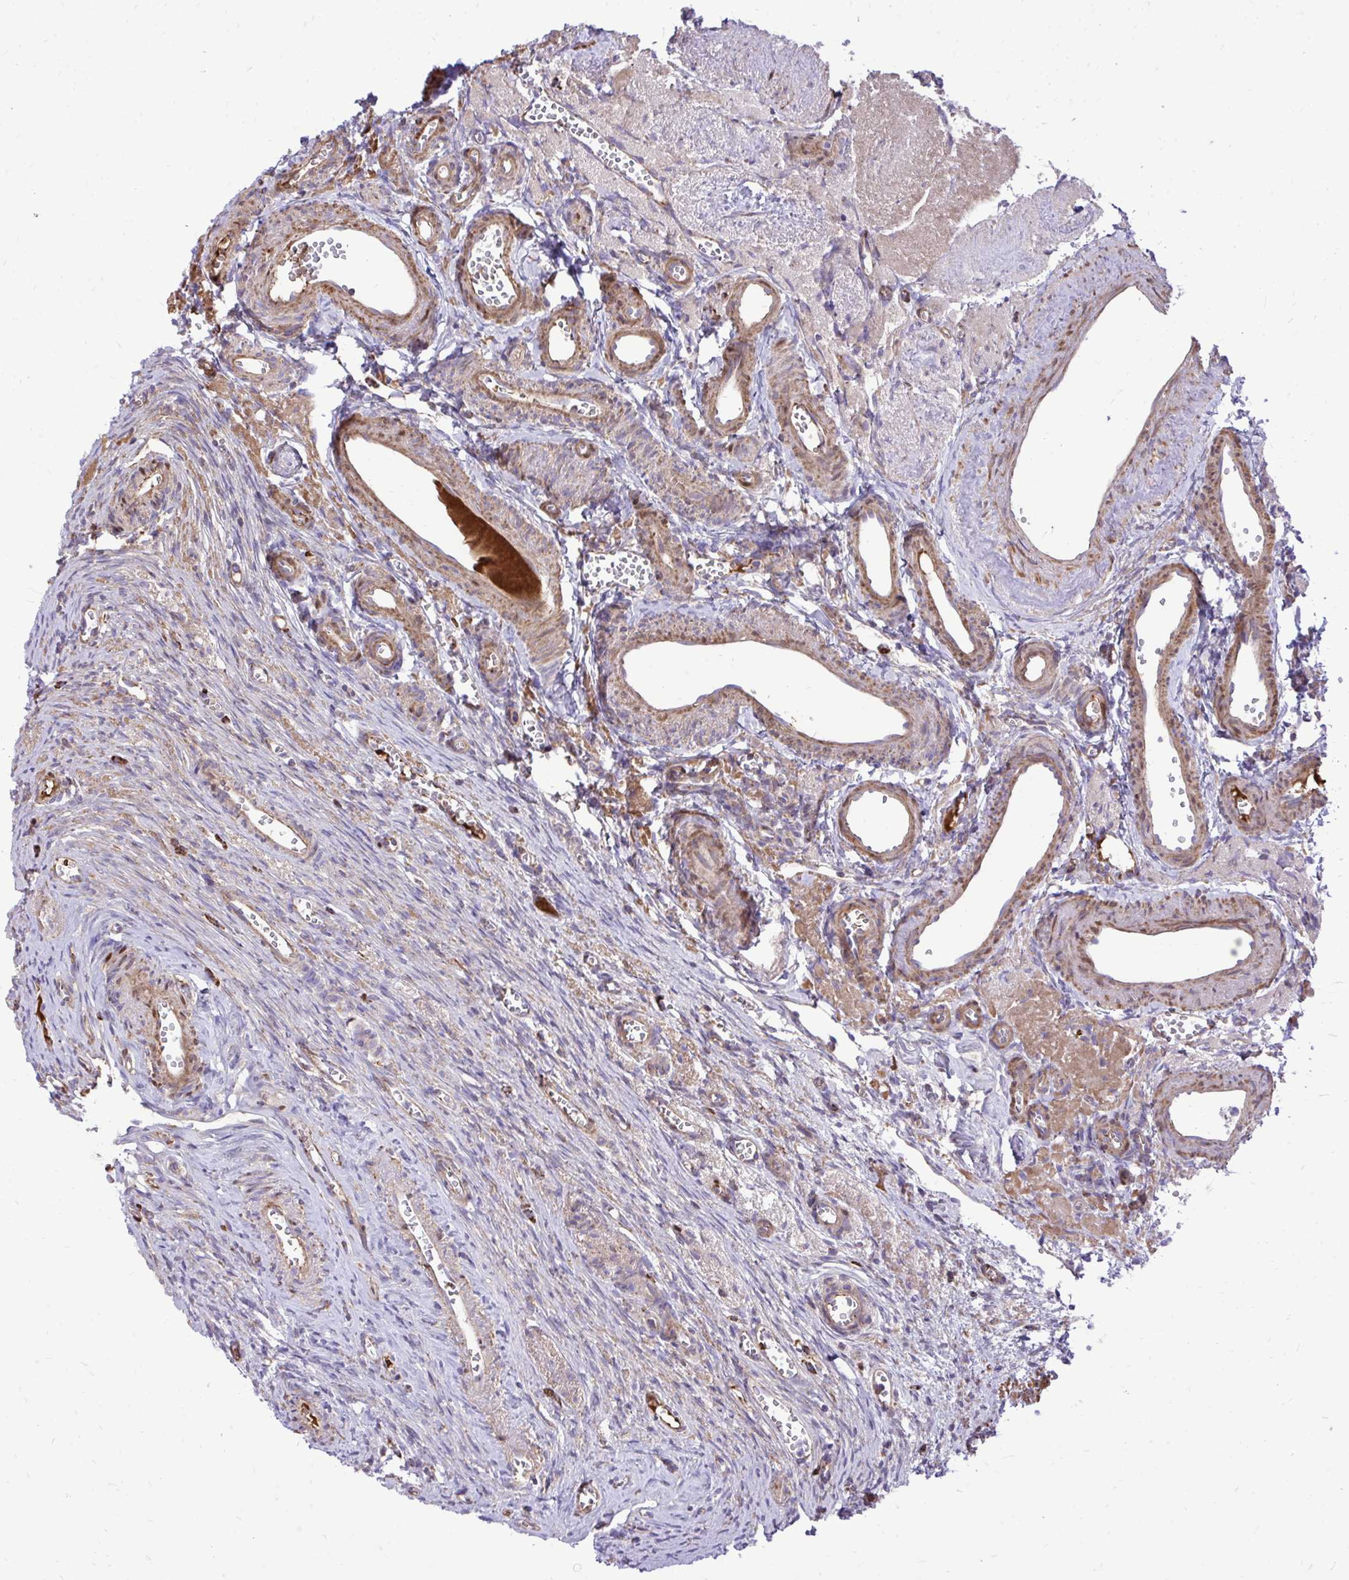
{"staining": {"intensity": "weak", "quantity": "<25%", "location": "cytoplasmic/membranous"}, "tissue": "ovary", "cell_type": "Ovarian stroma cells", "image_type": "normal", "snomed": [{"axis": "morphology", "description": "Normal tissue, NOS"}, {"axis": "topography", "description": "Ovary"}], "caption": "Immunohistochemistry (IHC) histopathology image of normal human ovary stained for a protein (brown), which displays no positivity in ovarian stroma cells.", "gene": "ATP13A2", "patient": {"sex": "female", "age": 41}}